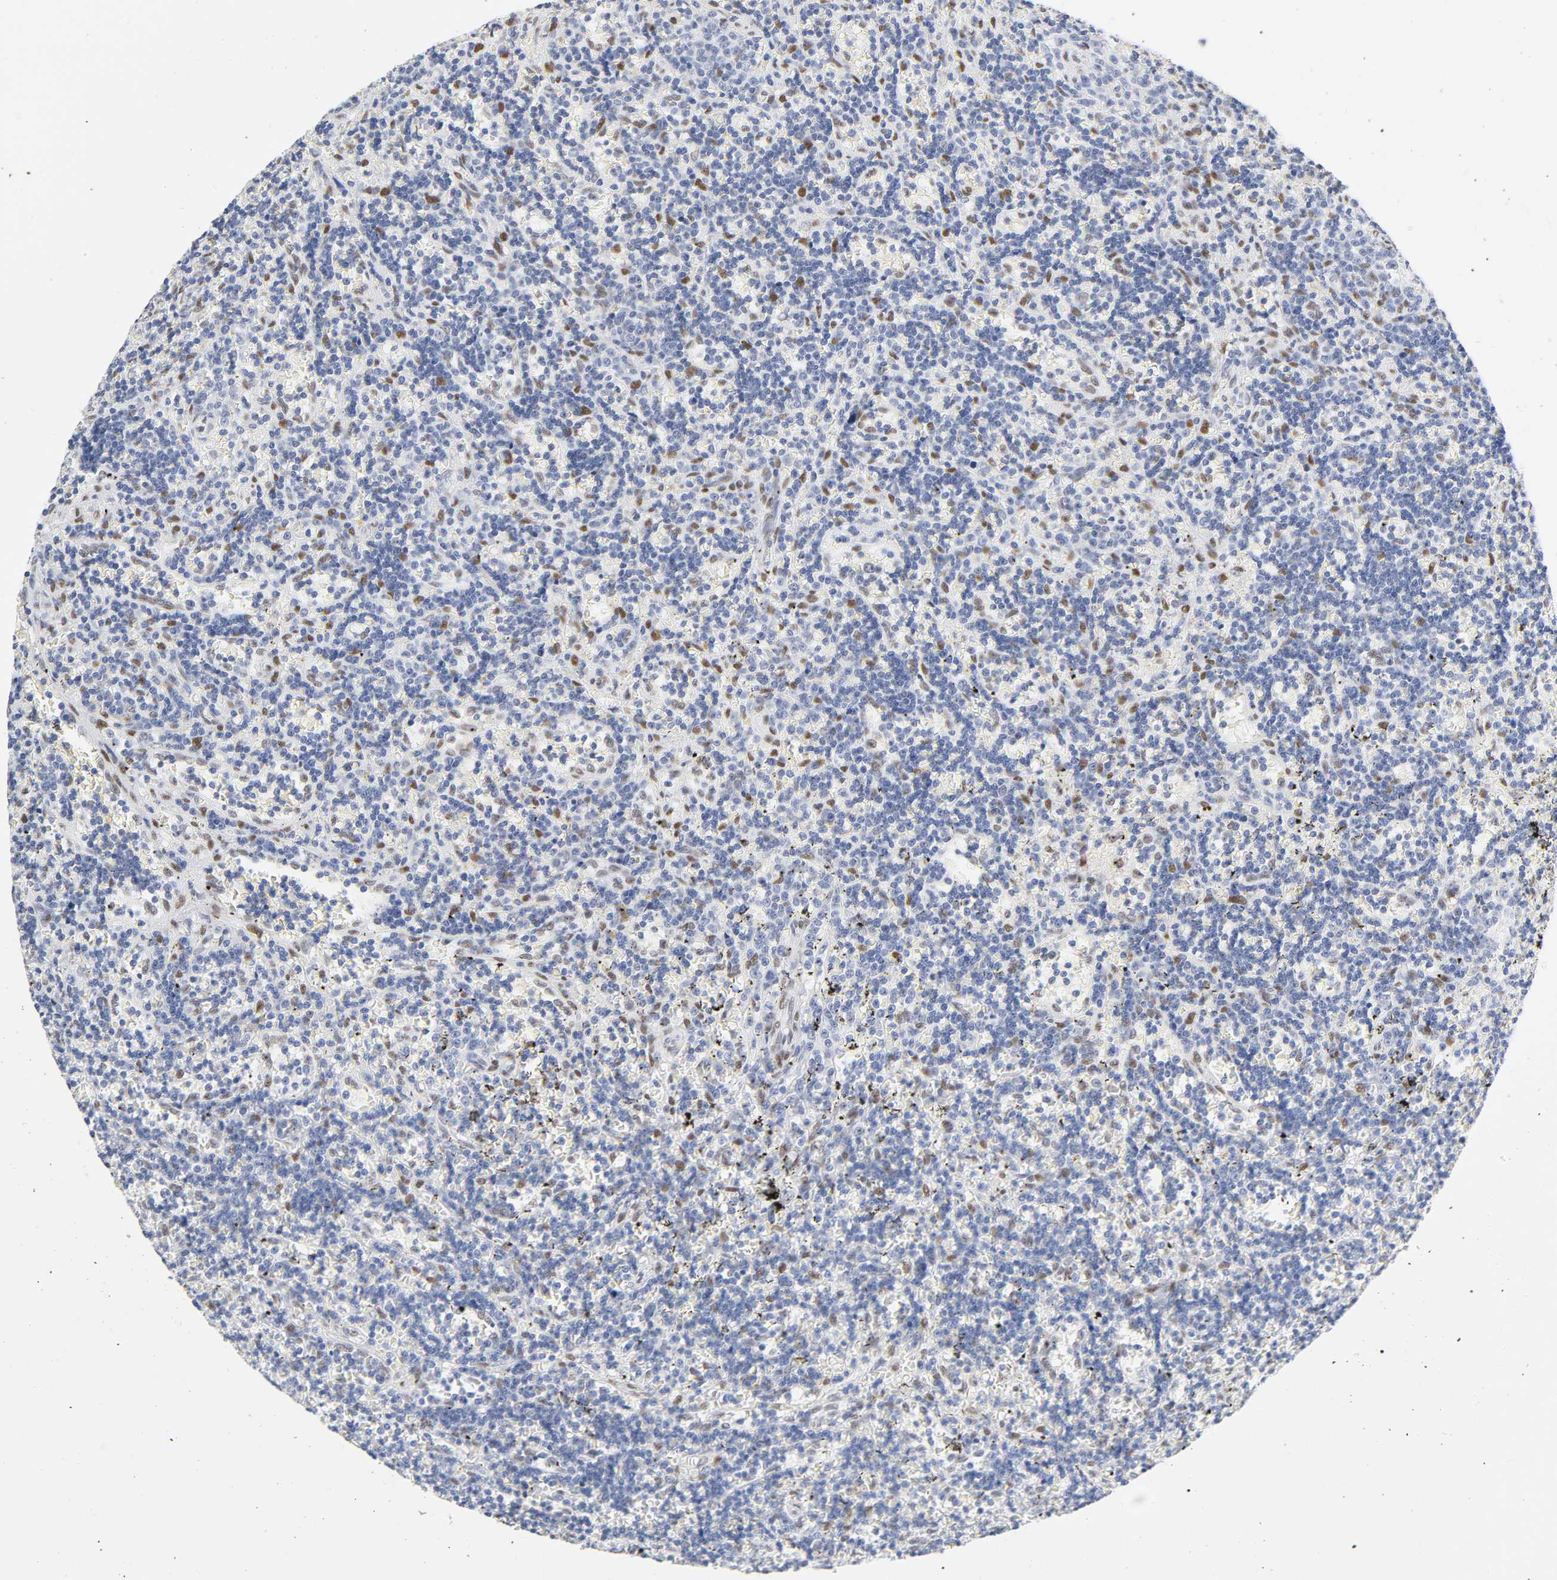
{"staining": {"intensity": "moderate", "quantity": "25%-75%", "location": "nuclear"}, "tissue": "lymphoma", "cell_type": "Tumor cells", "image_type": "cancer", "snomed": [{"axis": "morphology", "description": "Malignant lymphoma, non-Hodgkin's type, Low grade"}, {"axis": "topography", "description": "Spleen"}], "caption": "A brown stain shows moderate nuclear staining of a protein in human lymphoma tumor cells. The protein of interest is stained brown, and the nuclei are stained in blue (DAB (3,3'-diaminobenzidine) IHC with brightfield microscopy, high magnification).", "gene": "NFIC", "patient": {"sex": "male", "age": 60}}